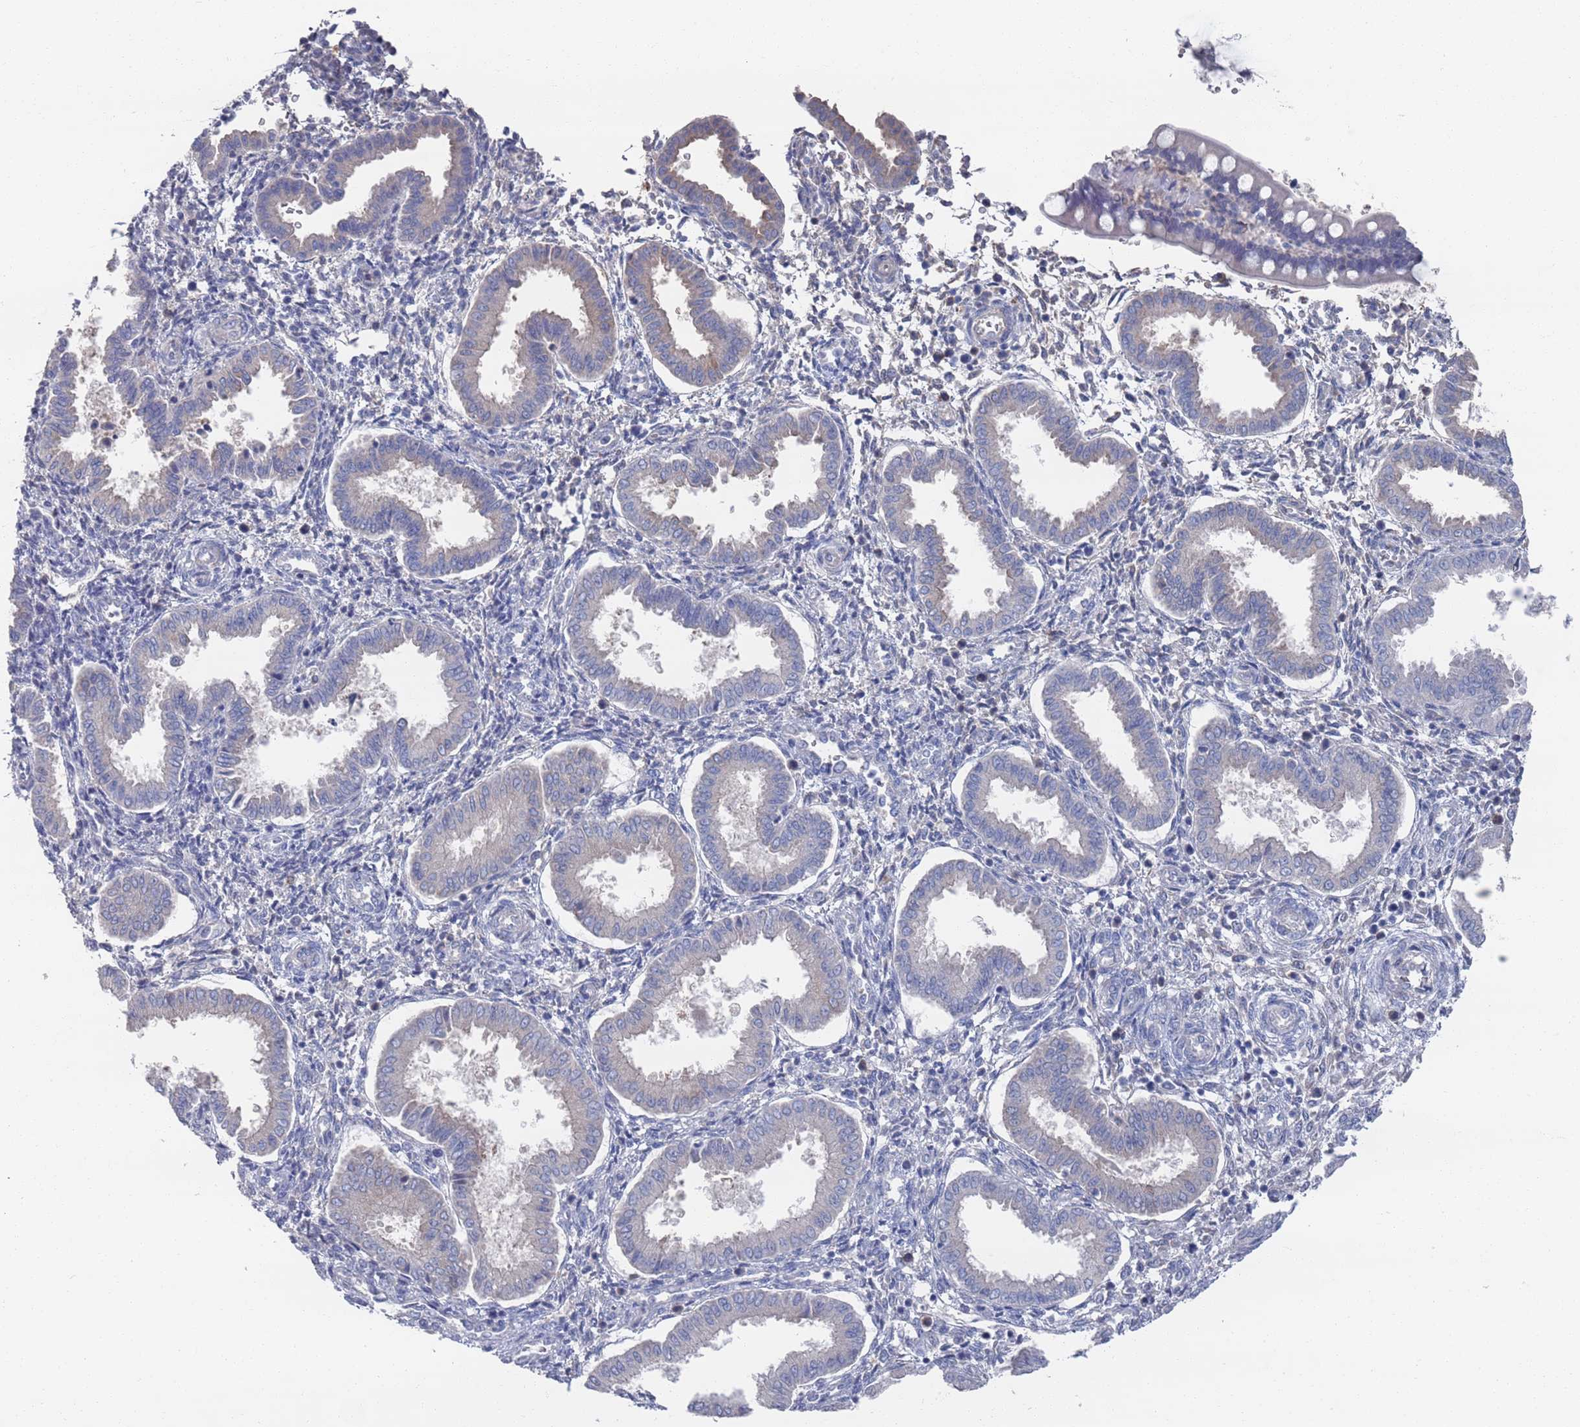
{"staining": {"intensity": "negative", "quantity": "none", "location": "none"}, "tissue": "endometrium", "cell_type": "Cells in endometrial stroma", "image_type": "normal", "snomed": [{"axis": "morphology", "description": "Normal tissue, NOS"}, {"axis": "topography", "description": "Endometrium"}], "caption": "A high-resolution histopathology image shows immunohistochemistry staining of benign endometrium, which displays no significant positivity in cells in endometrial stroma.", "gene": "TMCO3", "patient": {"sex": "female", "age": 24}}